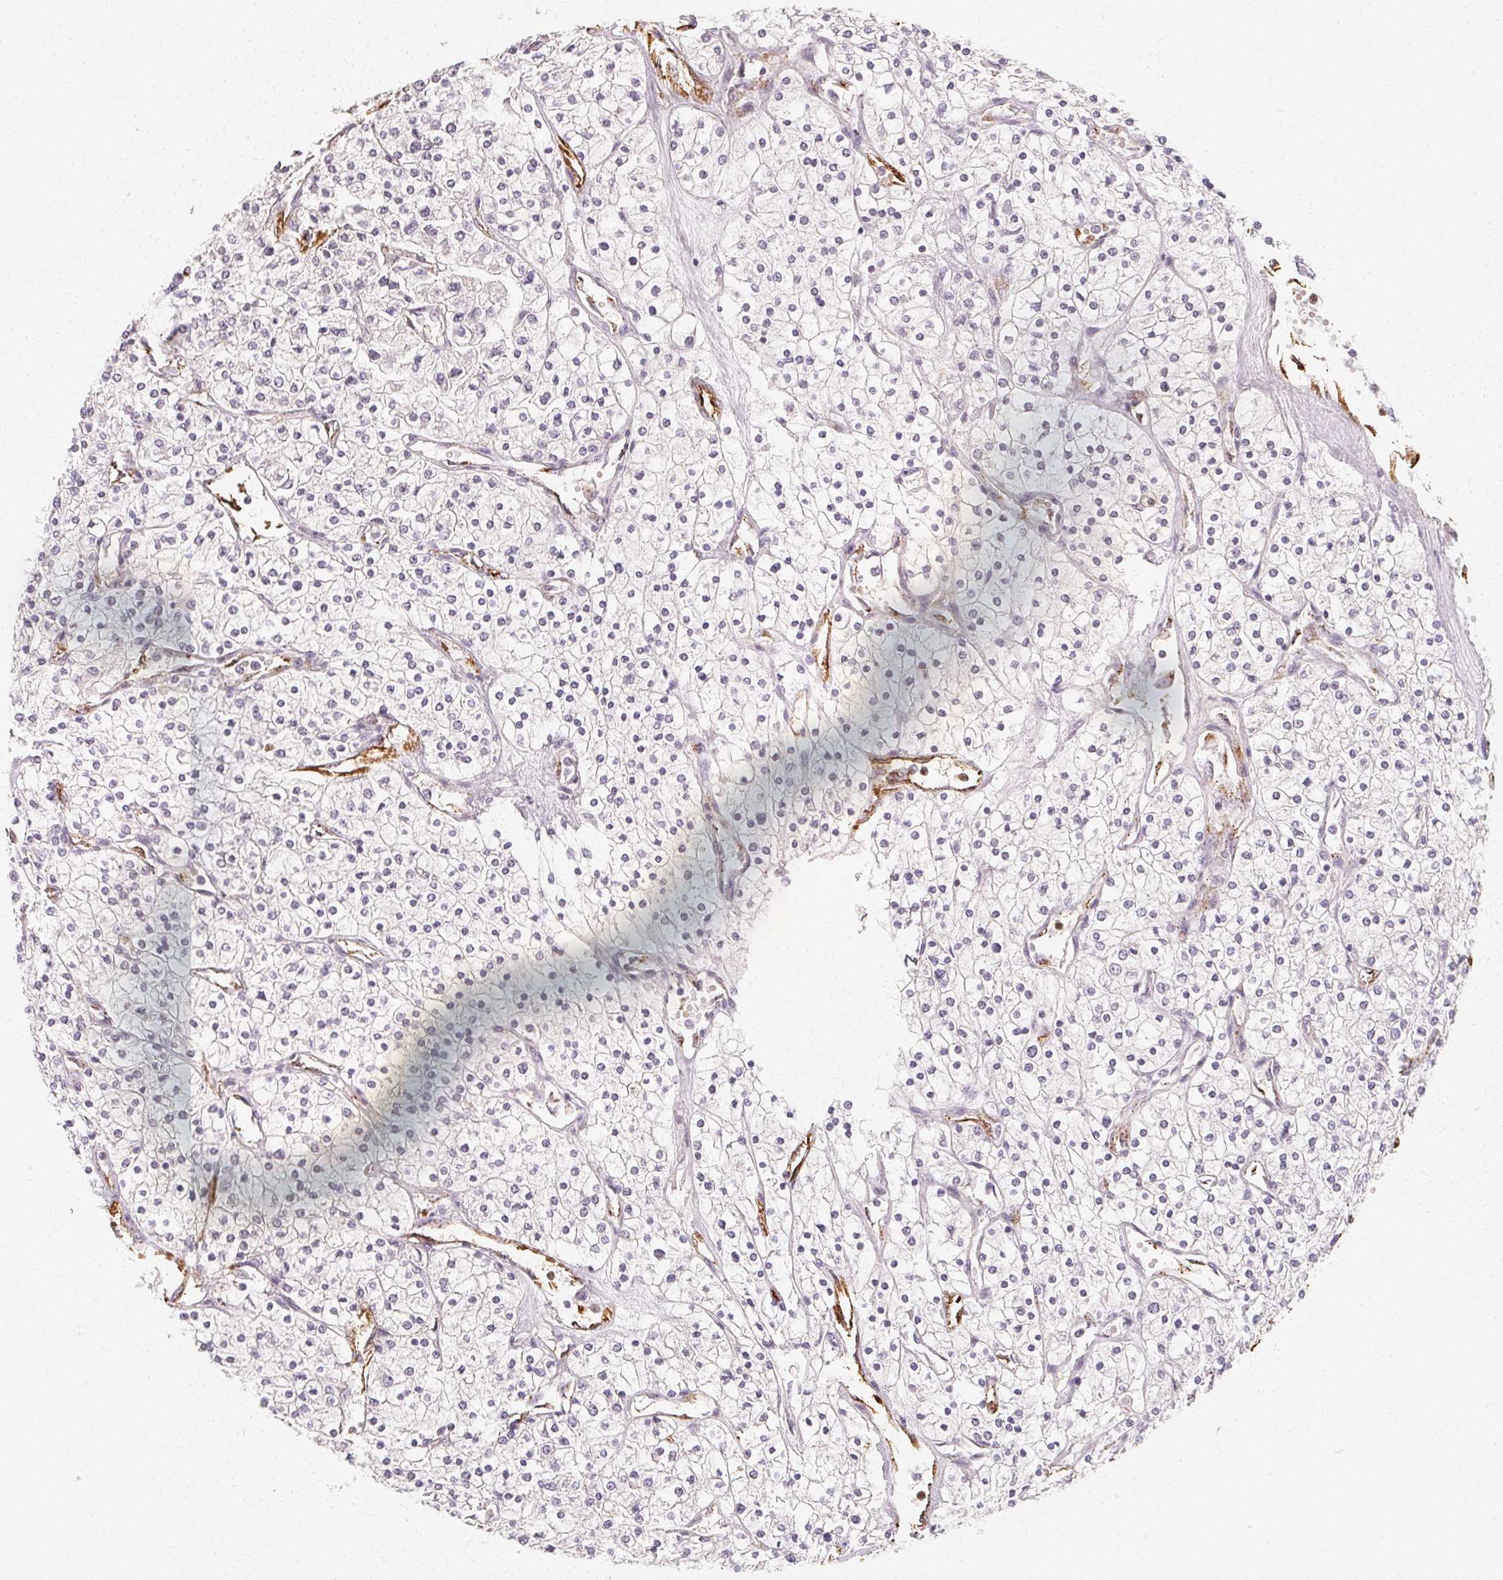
{"staining": {"intensity": "negative", "quantity": "none", "location": "none"}, "tissue": "renal cancer", "cell_type": "Tumor cells", "image_type": "cancer", "snomed": [{"axis": "morphology", "description": "Adenocarcinoma, NOS"}, {"axis": "topography", "description": "Kidney"}], "caption": "DAB (3,3'-diaminobenzidine) immunohistochemical staining of human renal cancer demonstrates no significant staining in tumor cells.", "gene": "CLCNKB", "patient": {"sex": "male", "age": 80}}